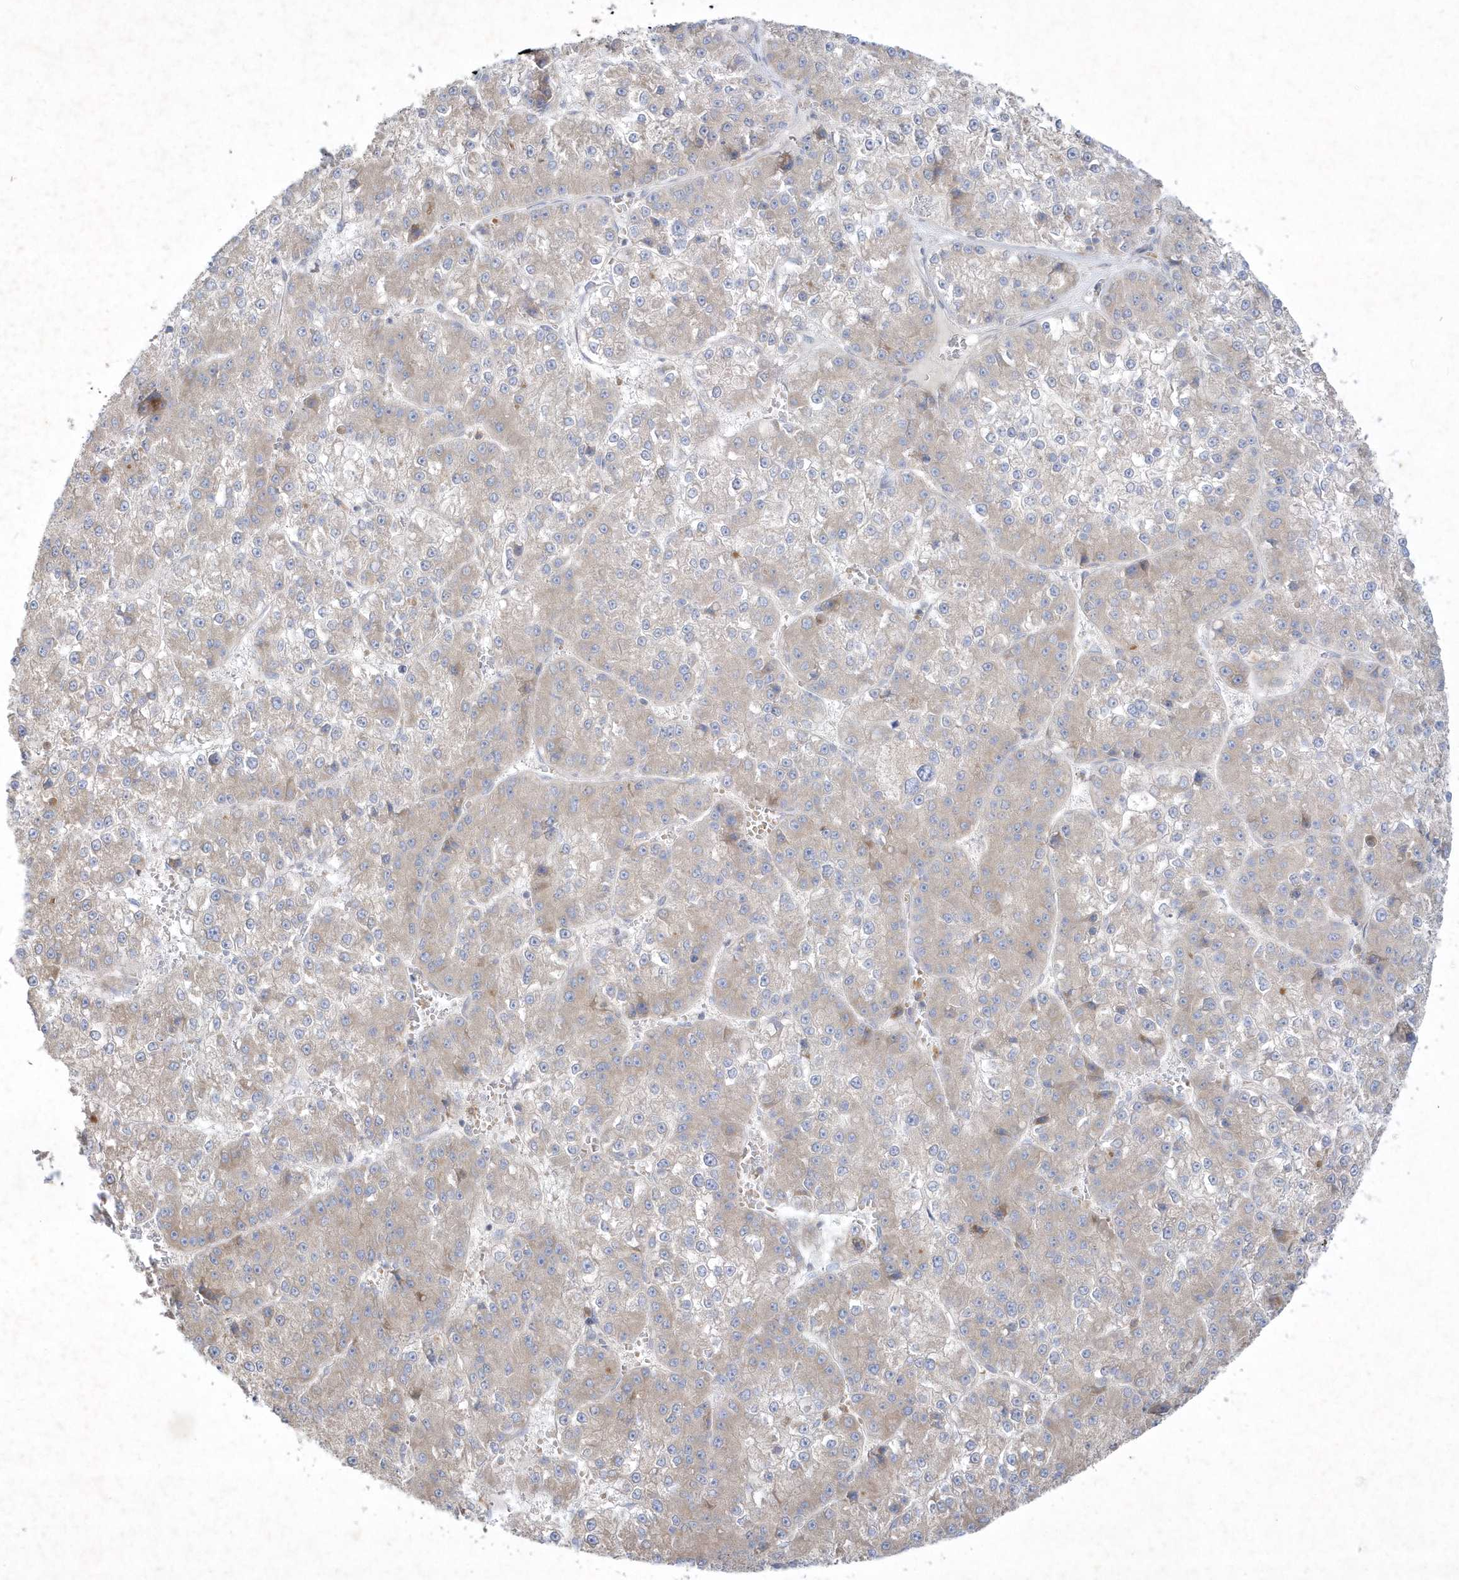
{"staining": {"intensity": "weak", "quantity": "<25%", "location": "cytoplasmic/membranous"}, "tissue": "liver cancer", "cell_type": "Tumor cells", "image_type": "cancer", "snomed": [{"axis": "morphology", "description": "Carcinoma, Hepatocellular, NOS"}, {"axis": "topography", "description": "Liver"}], "caption": "Protein analysis of liver hepatocellular carcinoma shows no significant expression in tumor cells. (Brightfield microscopy of DAB IHC at high magnification).", "gene": "LARS1", "patient": {"sex": "female", "age": 73}}